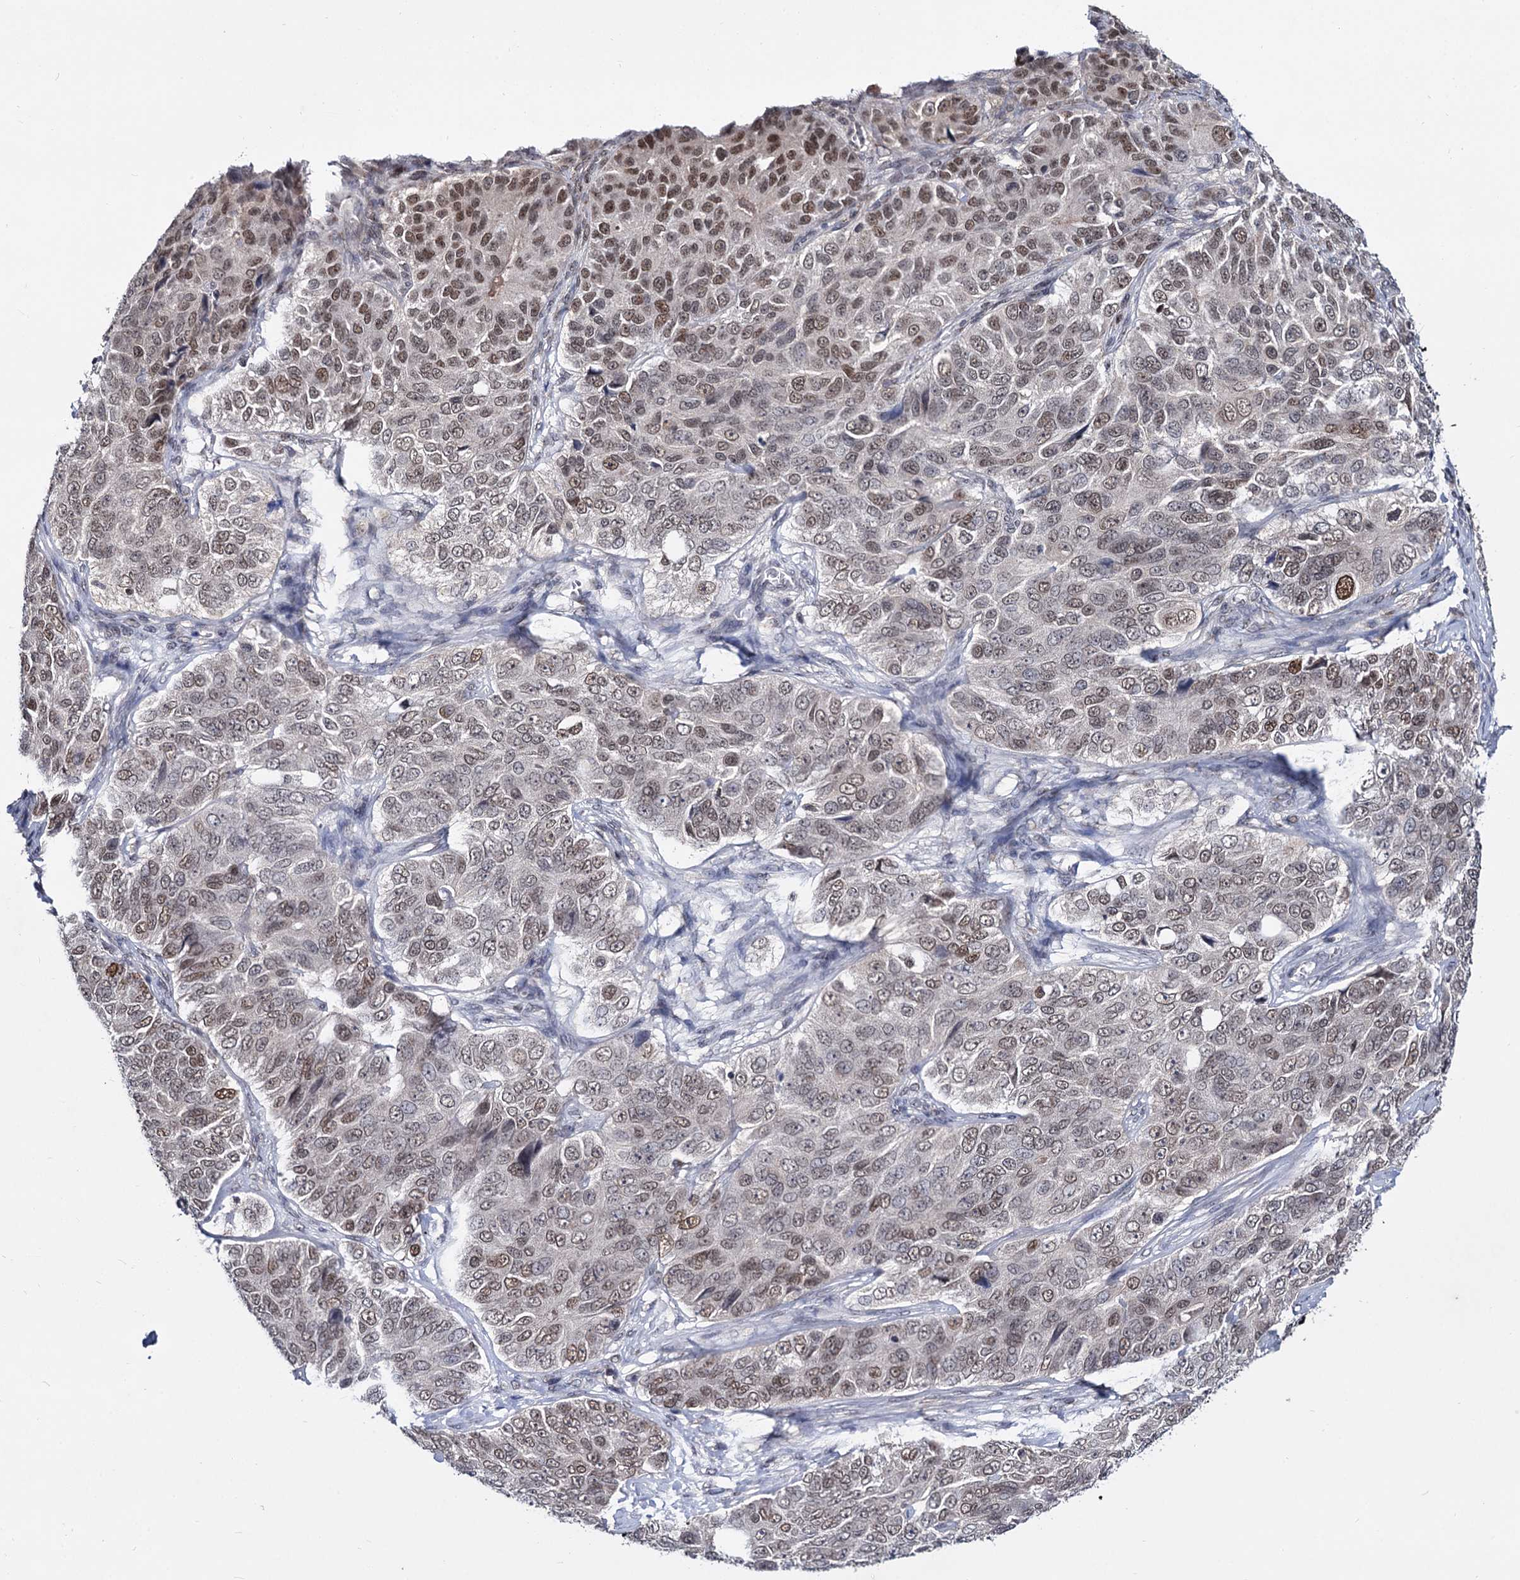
{"staining": {"intensity": "moderate", "quantity": ">75%", "location": "nuclear"}, "tissue": "ovarian cancer", "cell_type": "Tumor cells", "image_type": "cancer", "snomed": [{"axis": "morphology", "description": "Carcinoma, endometroid"}, {"axis": "topography", "description": "Ovary"}], "caption": "Ovarian endometroid carcinoma stained with immunohistochemistry displays moderate nuclear staining in about >75% of tumor cells. (brown staining indicates protein expression, while blue staining denotes nuclei).", "gene": "SMCHD1", "patient": {"sex": "female", "age": 51}}